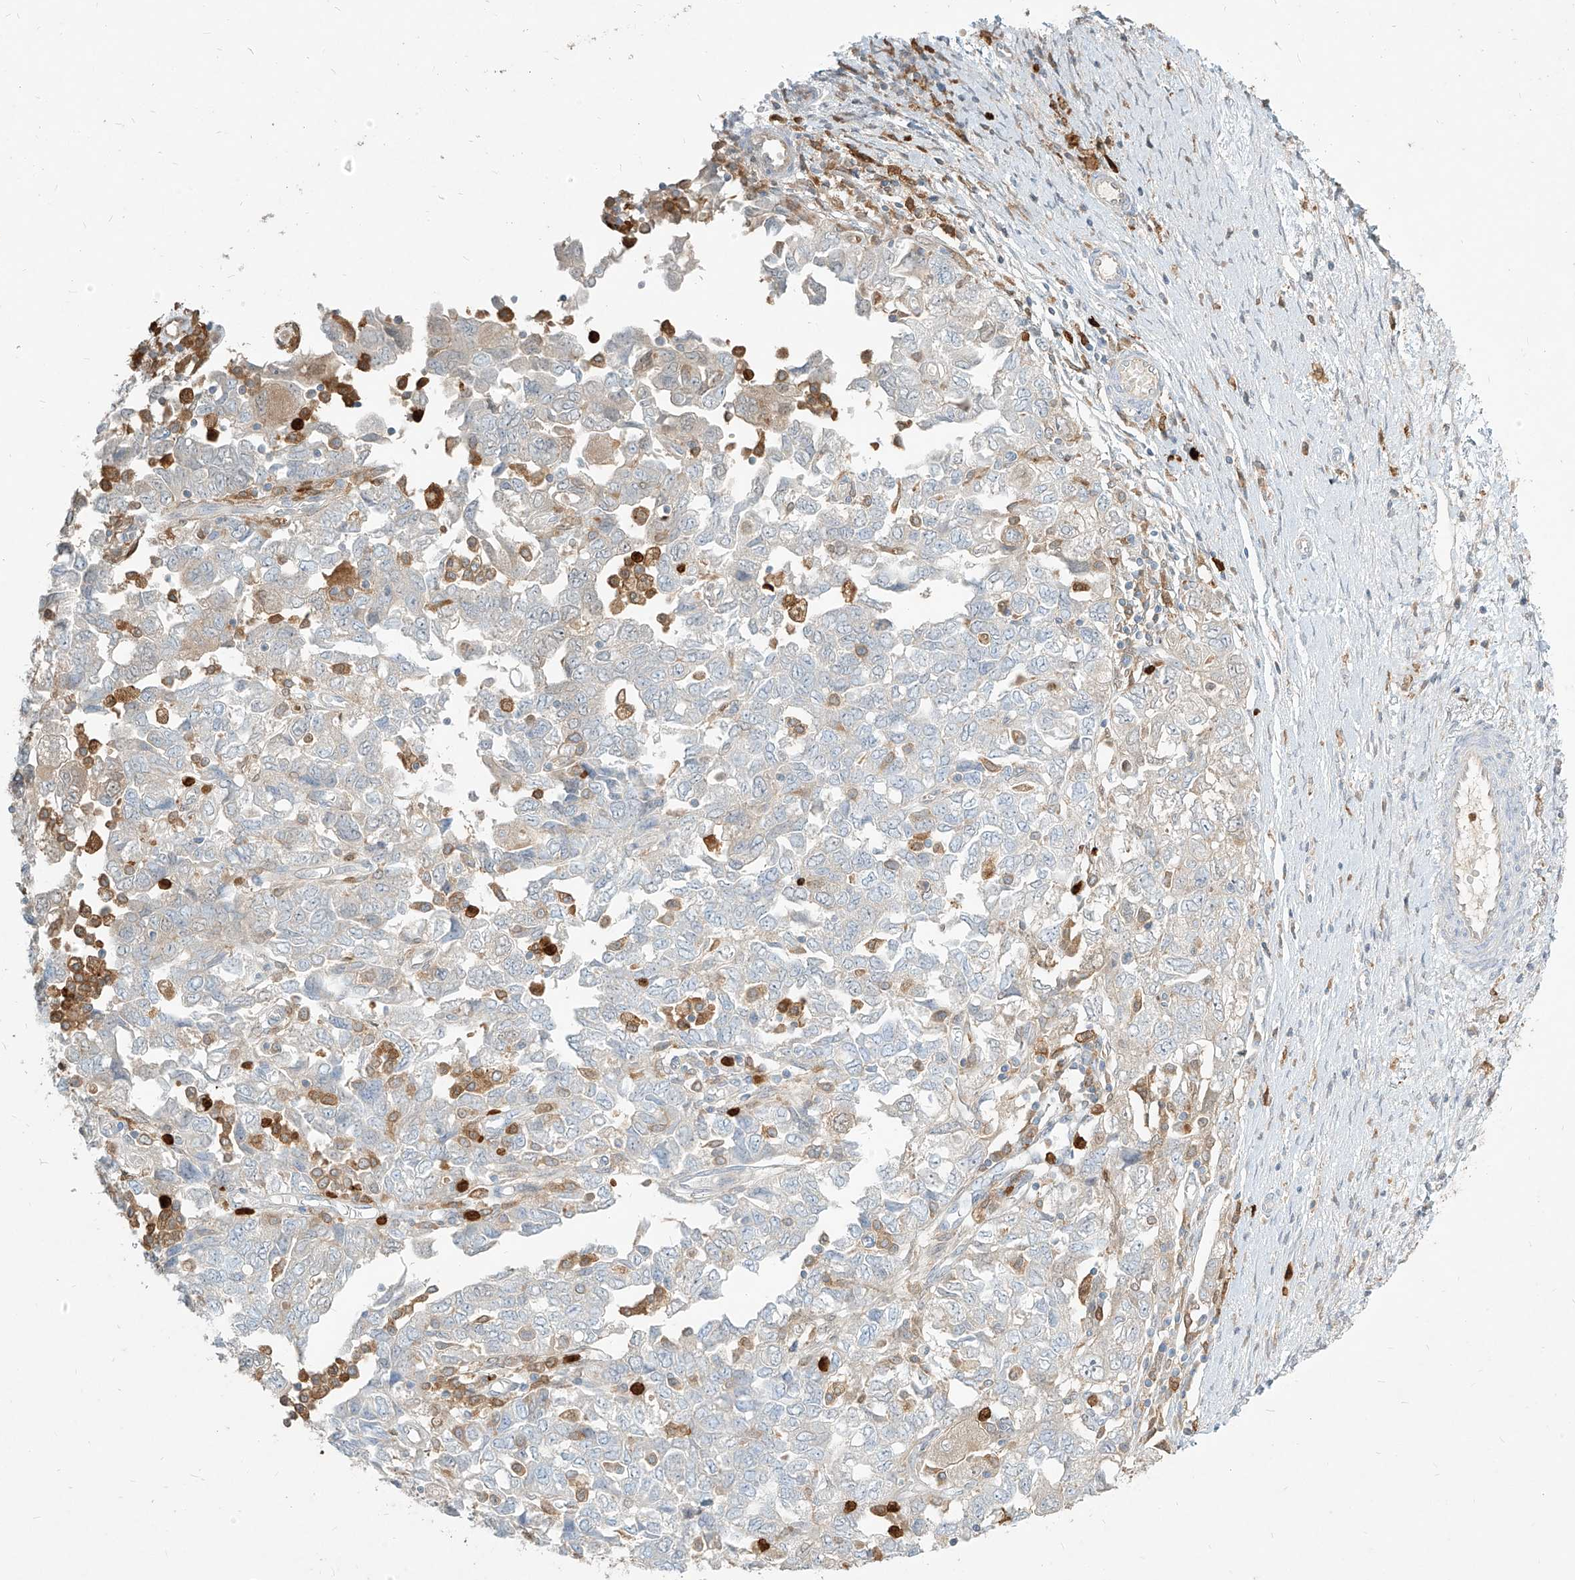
{"staining": {"intensity": "negative", "quantity": "none", "location": "none"}, "tissue": "ovarian cancer", "cell_type": "Tumor cells", "image_type": "cancer", "snomed": [{"axis": "morphology", "description": "Carcinoma, NOS"}, {"axis": "morphology", "description": "Cystadenocarcinoma, serous, NOS"}, {"axis": "topography", "description": "Ovary"}], "caption": "The image exhibits no significant staining in tumor cells of carcinoma (ovarian). Nuclei are stained in blue.", "gene": "PGD", "patient": {"sex": "female", "age": 69}}